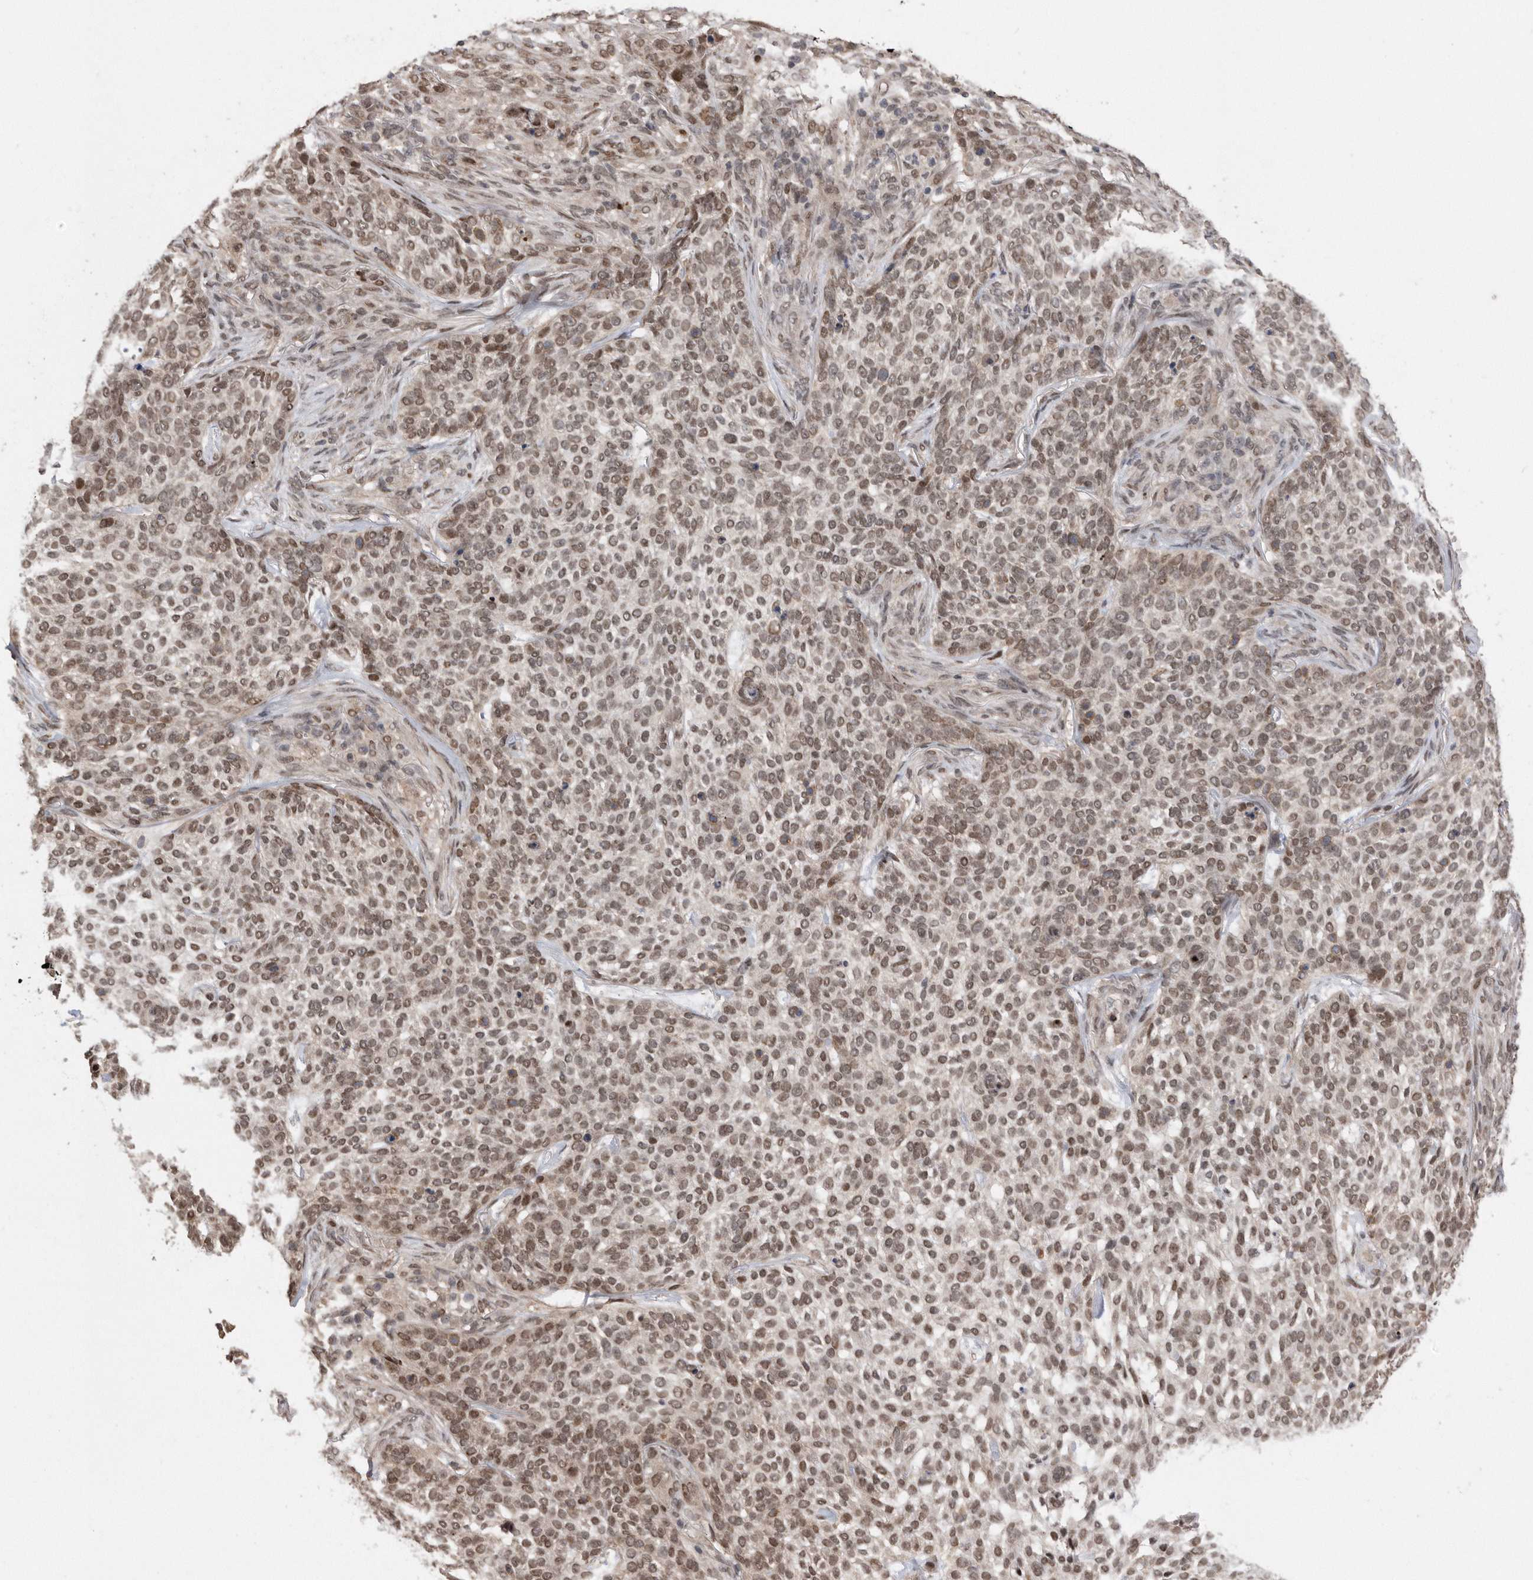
{"staining": {"intensity": "moderate", "quantity": "25%-75%", "location": "nuclear"}, "tissue": "skin cancer", "cell_type": "Tumor cells", "image_type": "cancer", "snomed": [{"axis": "morphology", "description": "Basal cell carcinoma"}, {"axis": "topography", "description": "Skin"}], "caption": "Moderate nuclear staining is seen in approximately 25%-75% of tumor cells in skin basal cell carcinoma.", "gene": "TDRD3", "patient": {"sex": "female", "age": 64}}